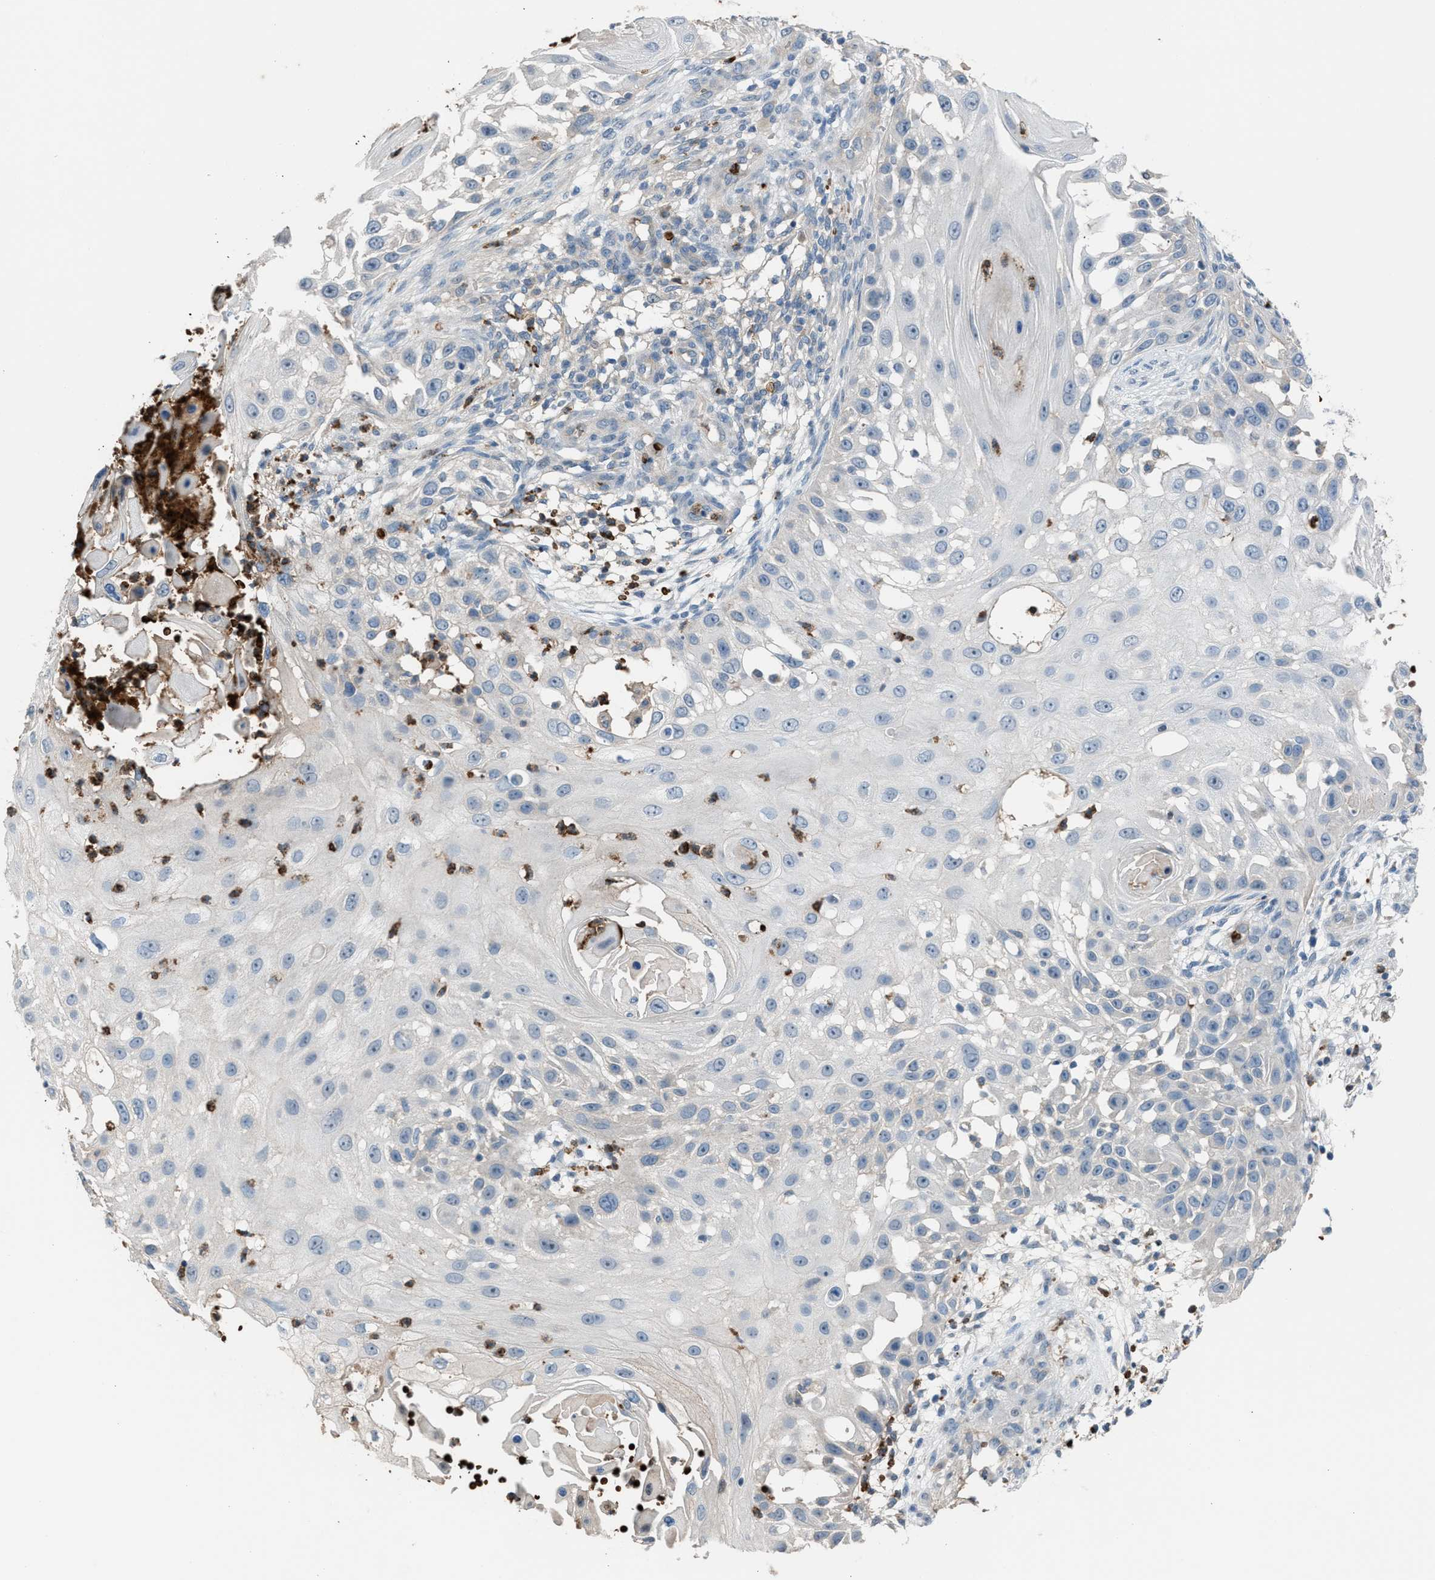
{"staining": {"intensity": "negative", "quantity": "none", "location": "none"}, "tissue": "skin cancer", "cell_type": "Tumor cells", "image_type": "cancer", "snomed": [{"axis": "morphology", "description": "Squamous cell carcinoma, NOS"}, {"axis": "topography", "description": "Skin"}], "caption": "Immunohistochemistry photomicrograph of human skin cancer (squamous cell carcinoma) stained for a protein (brown), which shows no staining in tumor cells.", "gene": "CFAP77", "patient": {"sex": "female", "age": 44}}